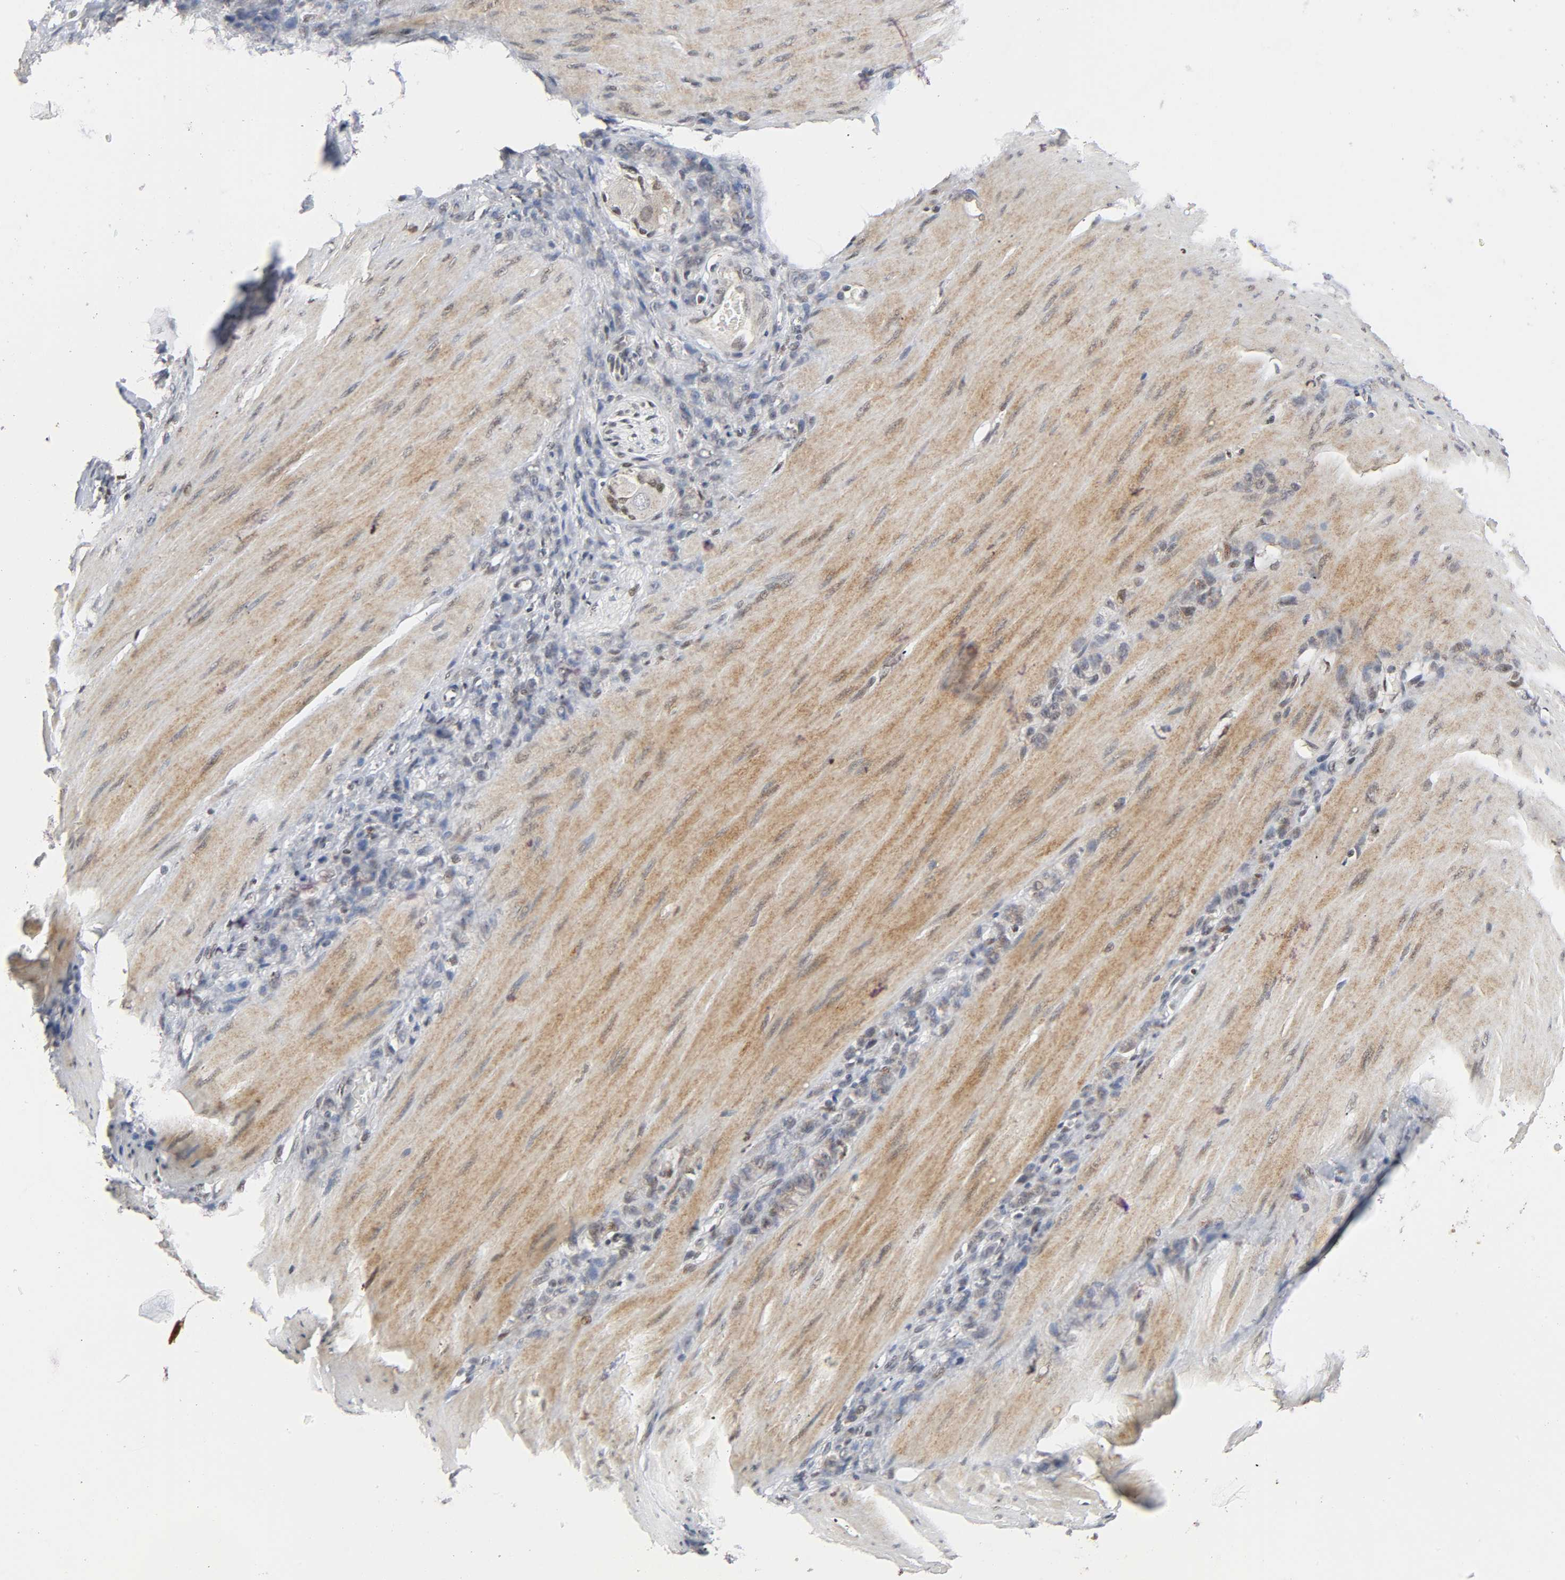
{"staining": {"intensity": "negative", "quantity": "none", "location": "none"}, "tissue": "stomach cancer", "cell_type": "Tumor cells", "image_type": "cancer", "snomed": [{"axis": "morphology", "description": "Adenocarcinoma, NOS"}, {"axis": "topography", "description": "Stomach"}], "caption": "Tumor cells are negative for protein expression in human adenocarcinoma (stomach).", "gene": "KAT2B", "patient": {"sex": "male", "age": 82}}